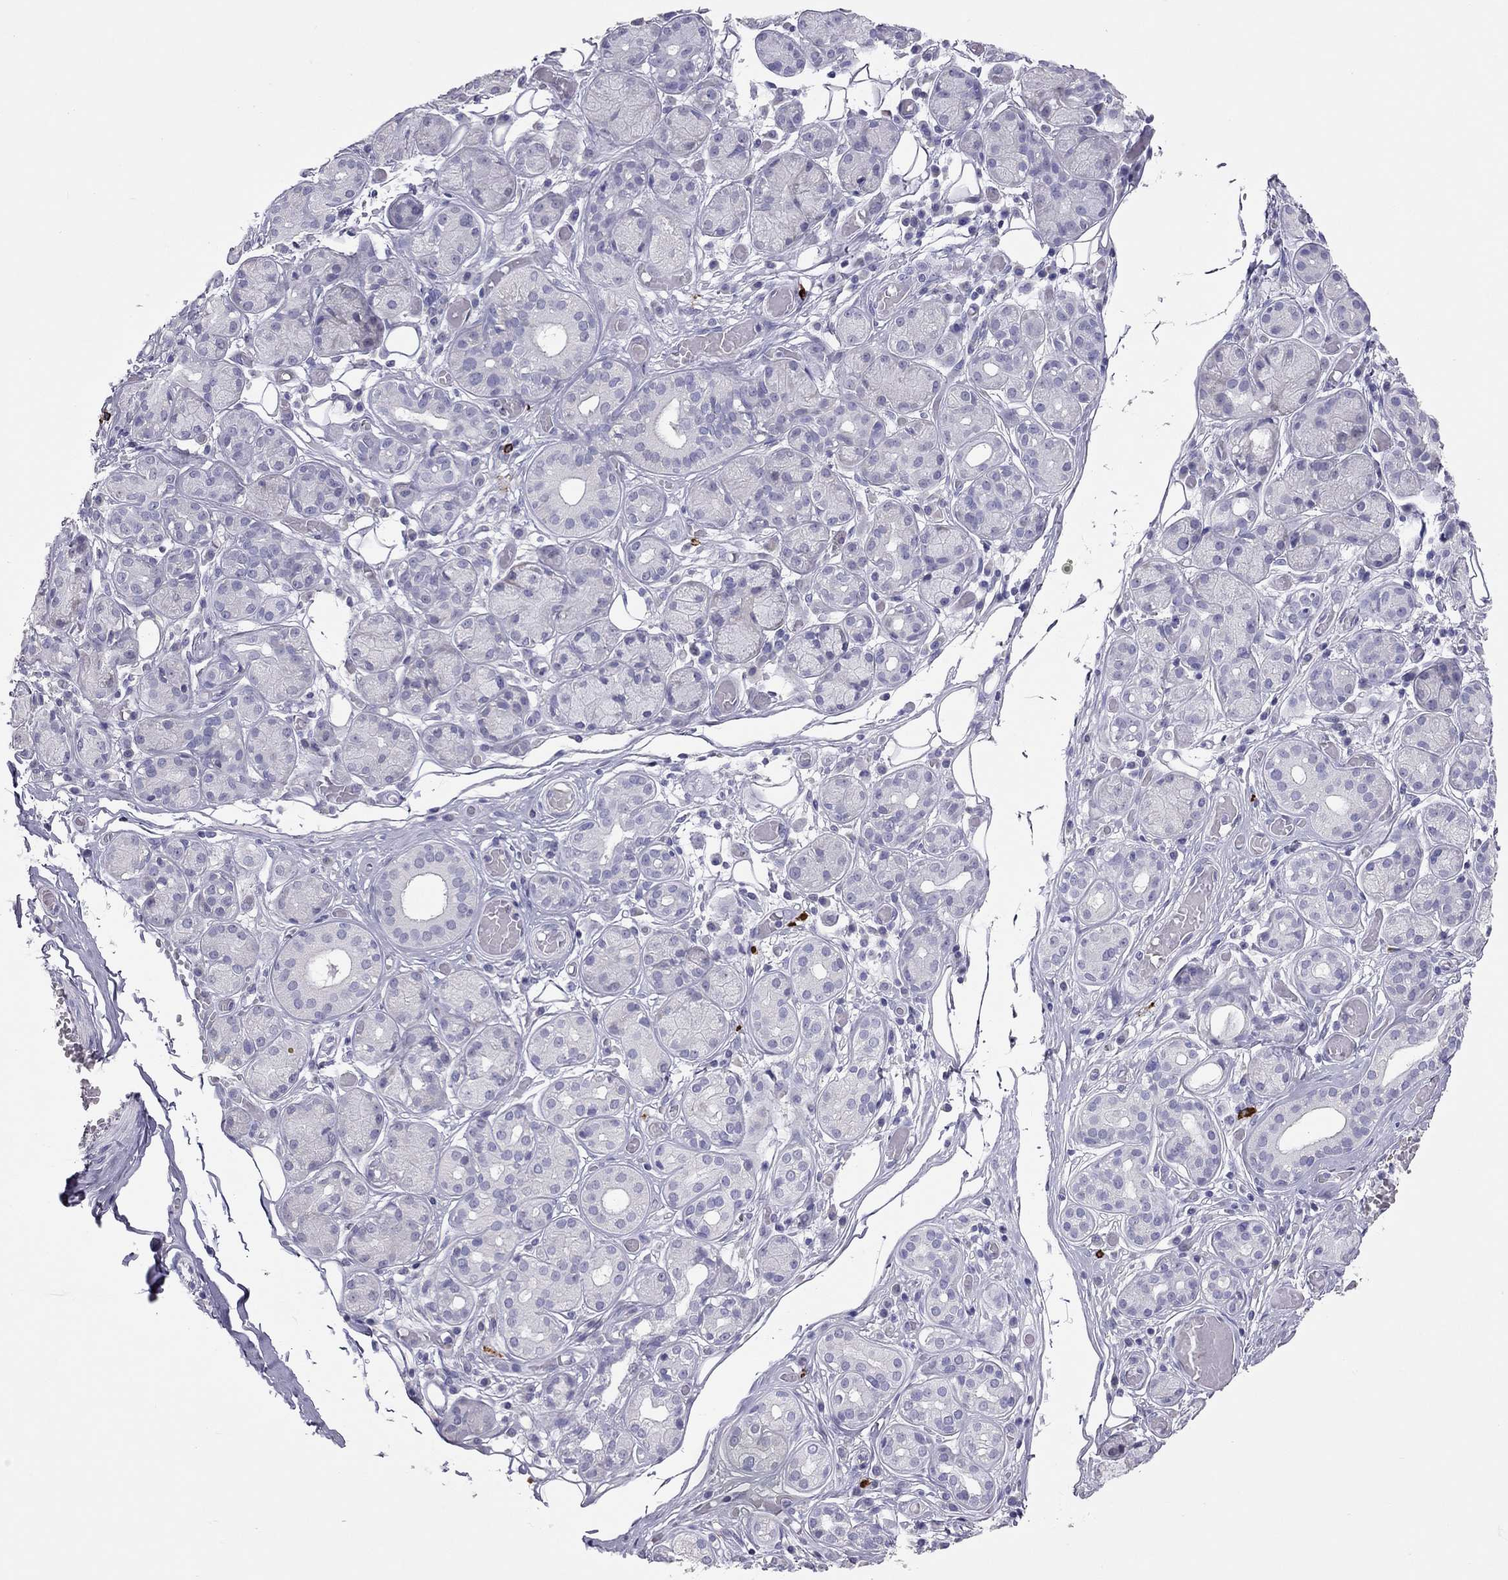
{"staining": {"intensity": "negative", "quantity": "none", "location": "none"}, "tissue": "salivary gland", "cell_type": "Glandular cells", "image_type": "normal", "snomed": [{"axis": "morphology", "description": "Normal tissue, NOS"}, {"axis": "topography", "description": "Salivary gland"}, {"axis": "topography", "description": "Peripheral nerve tissue"}], "caption": "Unremarkable salivary gland was stained to show a protein in brown. There is no significant positivity in glandular cells. Nuclei are stained in blue.", "gene": "IL17REL", "patient": {"sex": "male", "age": 71}}